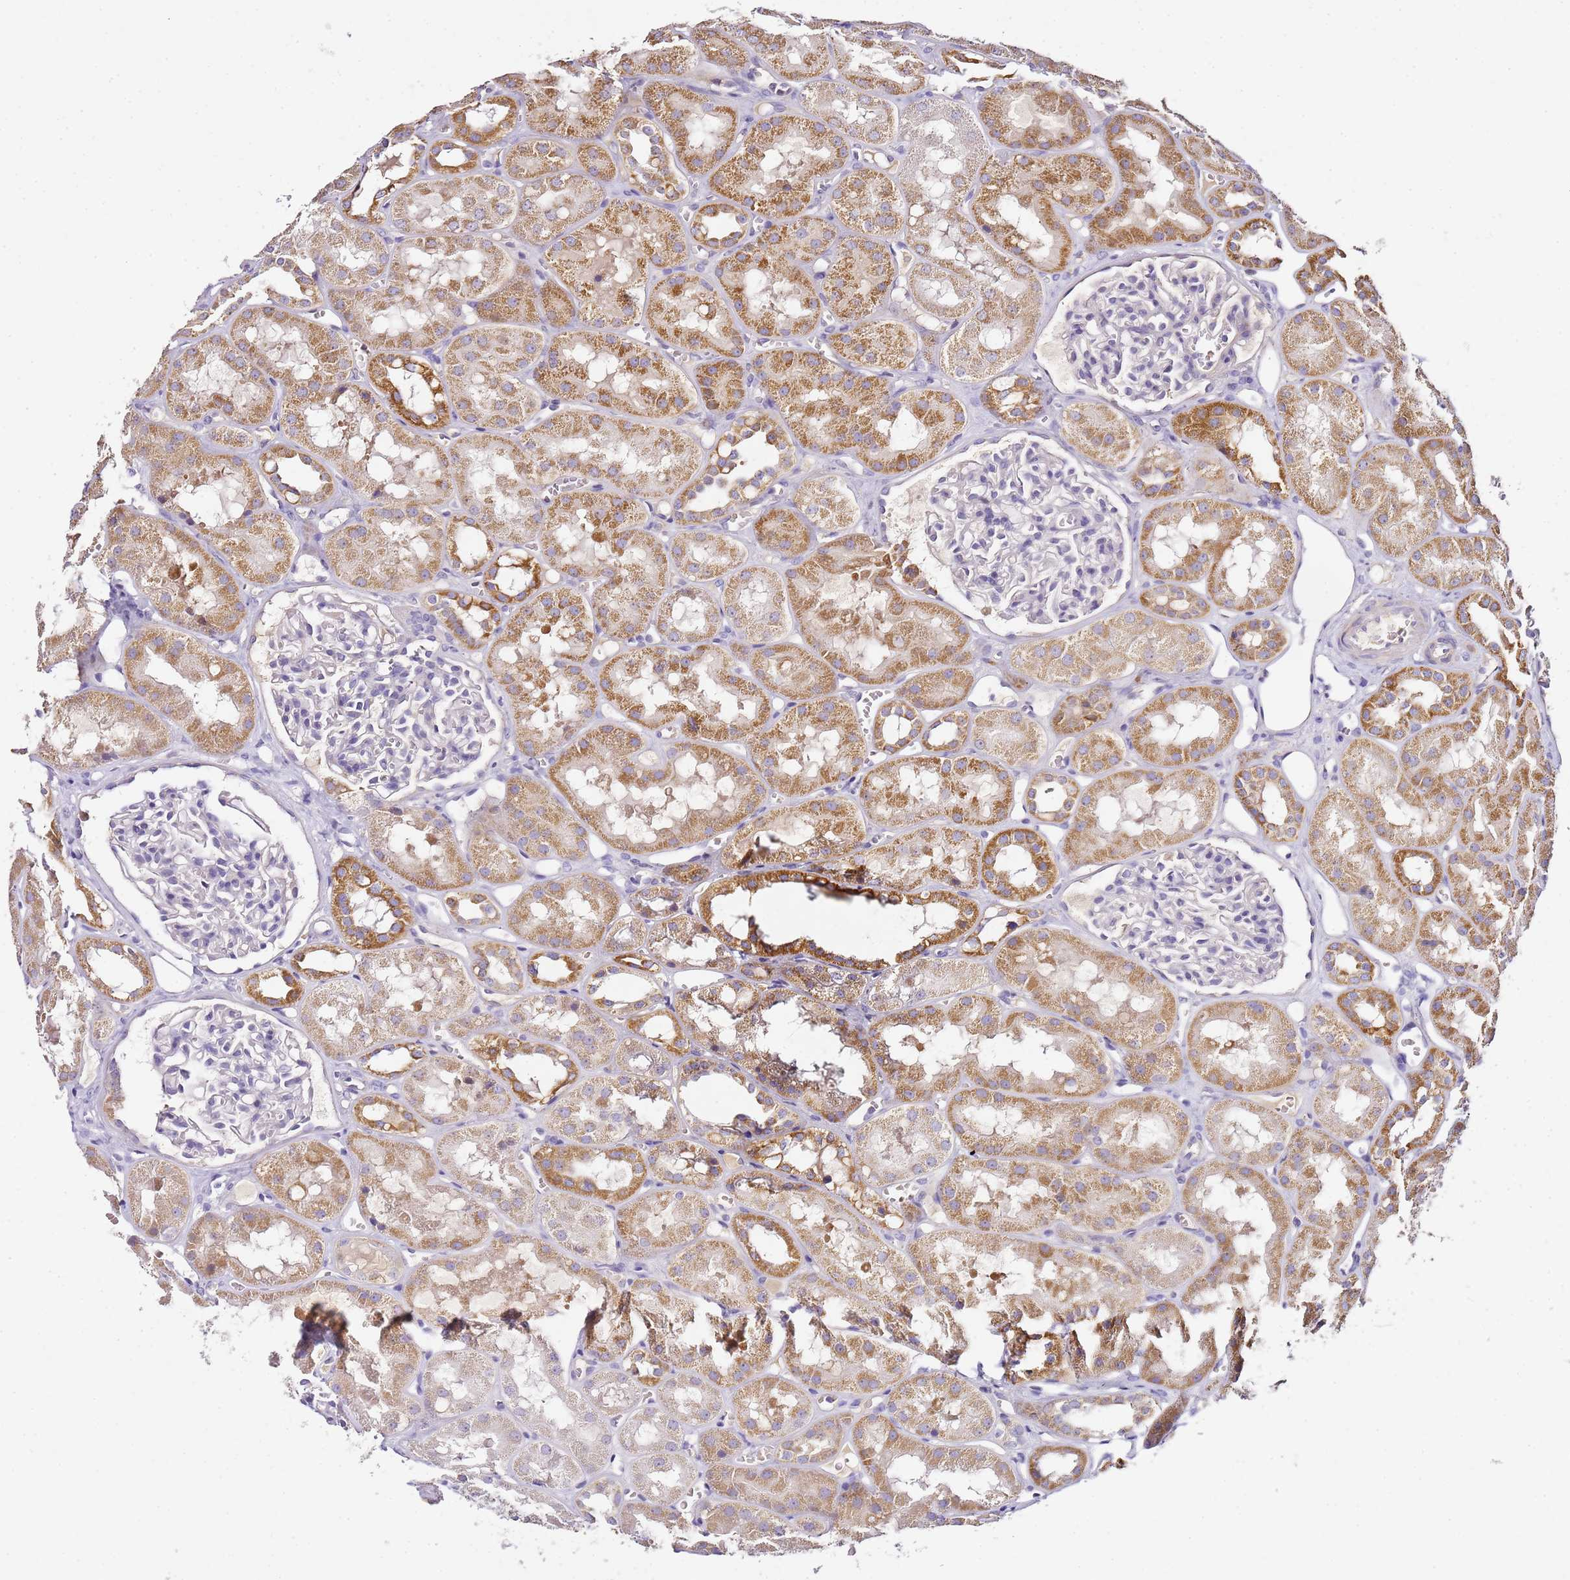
{"staining": {"intensity": "negative", "quantity": "none", "location": "none"}, "tissue": "kidney", "cell_type": "Cells in glomeruli", "image_type": "normal", "snomed": [{"axis": "morphology", "description": "Normal tissue, NOS"}, {"axis": "topography", "description": "Kidney"}], "caption": "Immunohistochemical staining of unremarkable kidney demonstrates no significant staining in cells in glomeruli.", "gene": "OR2B11", "patient": {"sex": "male", "age": 16}}